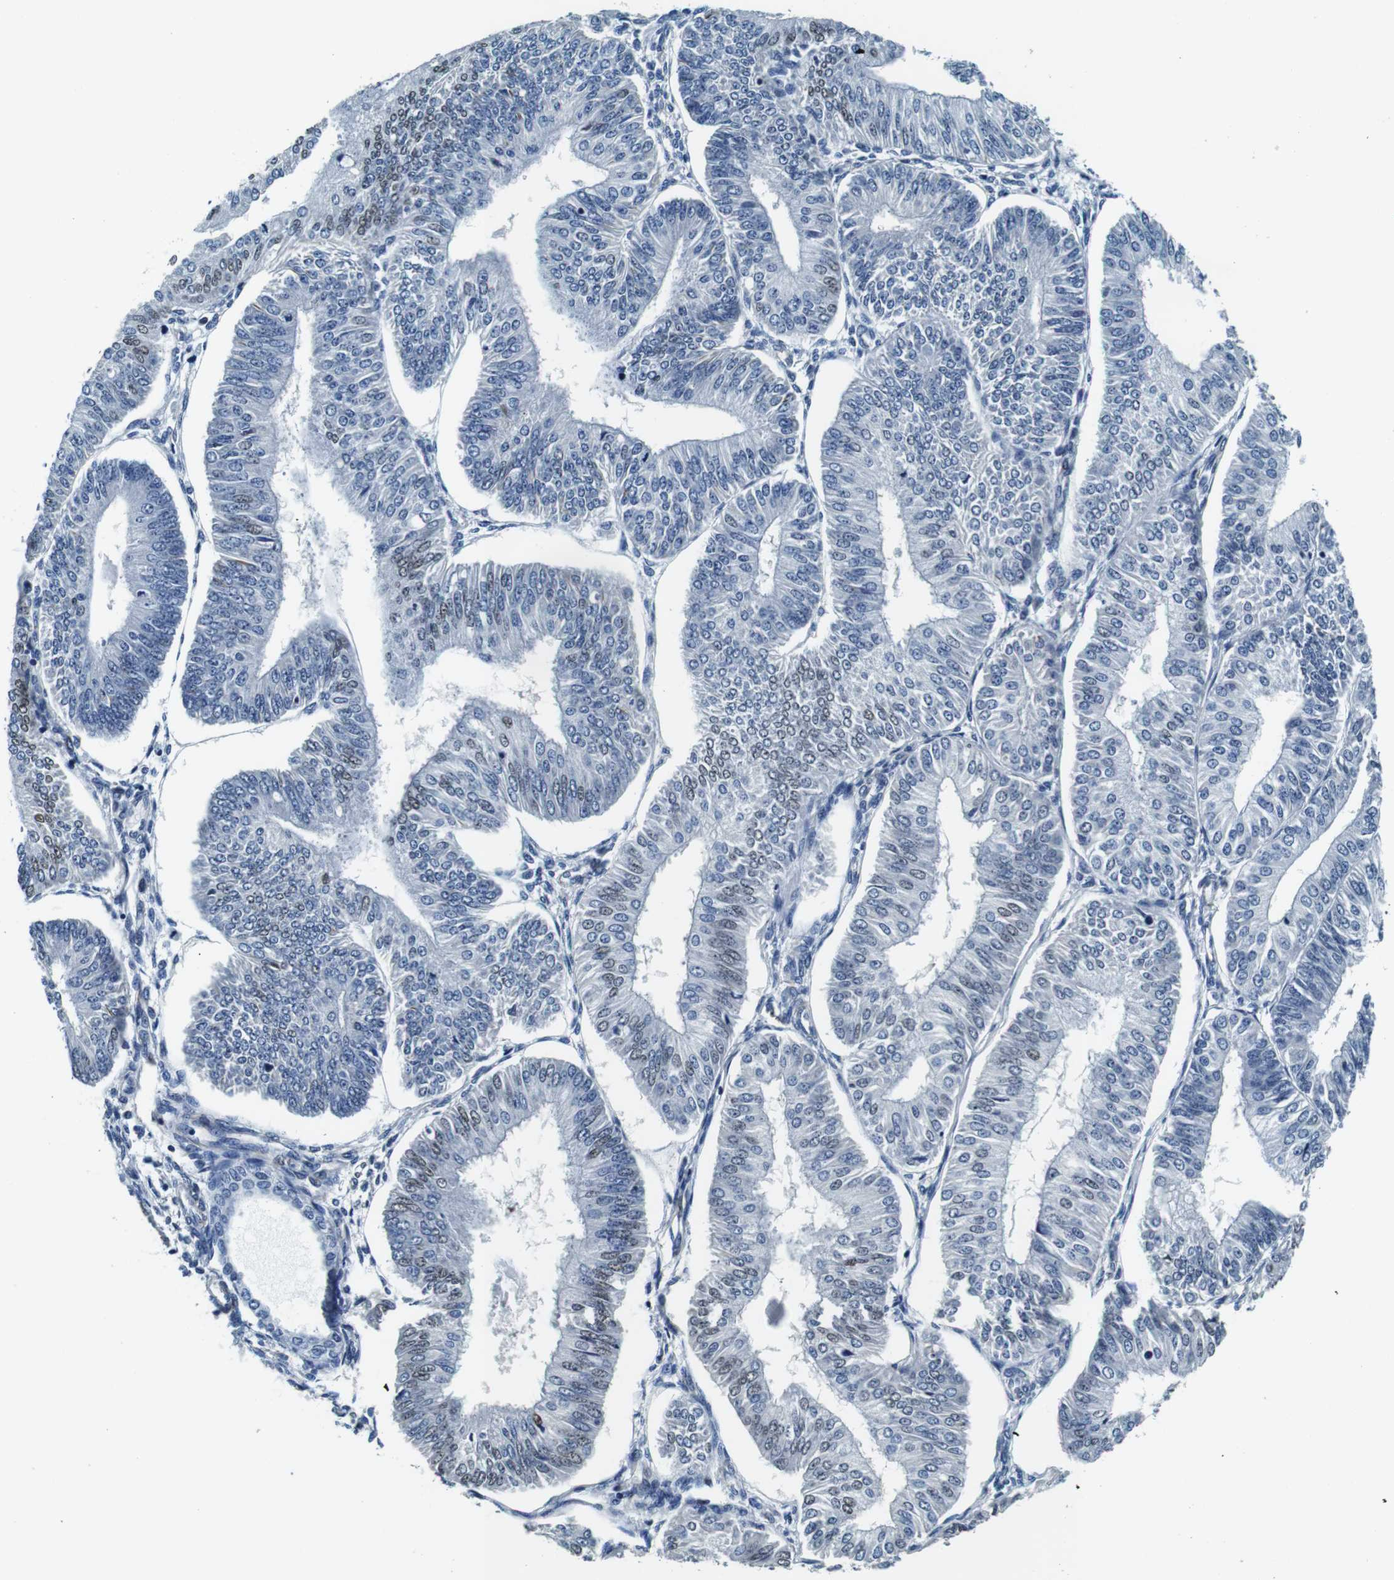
{"staining": {"intensity": "weak", "quantity": "<25%", "location": "nuclear"}, "tissue": "endometrial cancer", "cell_type": "Tumor cells", "image_type": "cancer", "snomed": [{"axis": "morphology", "description": "Adenocarcinoma, NOS"}, {"axis": "topography", "description": "Endometrium"}], "caption": "An image of endometrial adenocarcinoma stained for a protein displays no brown staining in tumor cells.", "gene": "GJE1", "patient": {"sex": "female", "age": 58}}